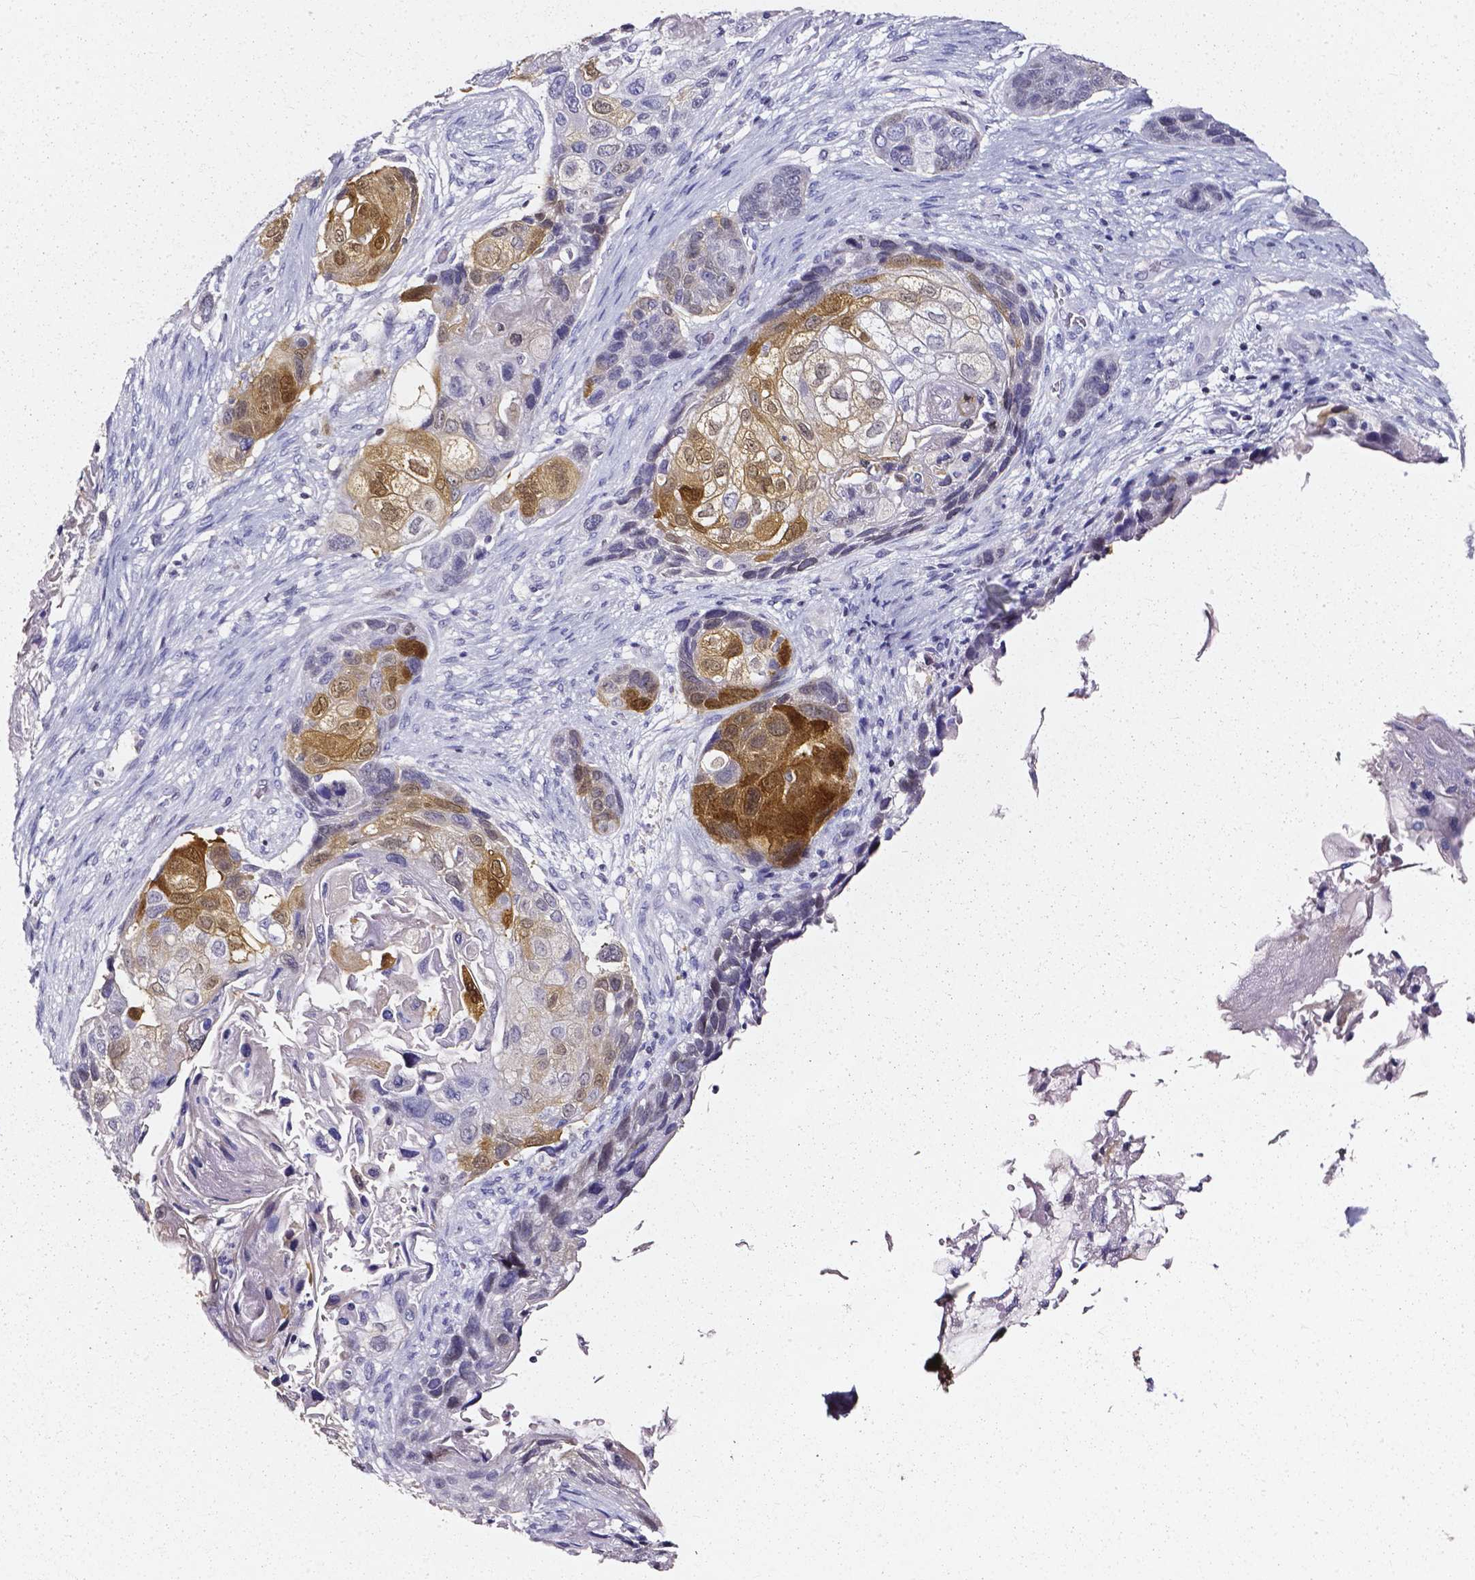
{"staining": {"intensity": "moderate", "quantity": "25%-75%", "location": "cytoplasmic/membranous,nuclear"}, "tissue": "lung cancer", "cell_type": "Tumor cells", "image_type": "cancer", "snomed": [{"axis": "morphology", "description": "Squamous cell carcinoma, NOS"}, {"axis": "topography", "description": "Lung"}], "caption": "The histopathology image reveals a brown stain indicating the presence of a protein in the cytoplasmic/membranous and nuclear of tumor cells in lung squamous cell carcinoma. Using DAB (brown) and hematoxylin (blue) stains, captured at high magnification using brightfield microscopy.", "gene": "AKR1B10", "patient": {"sex": "male", "age": 69}}